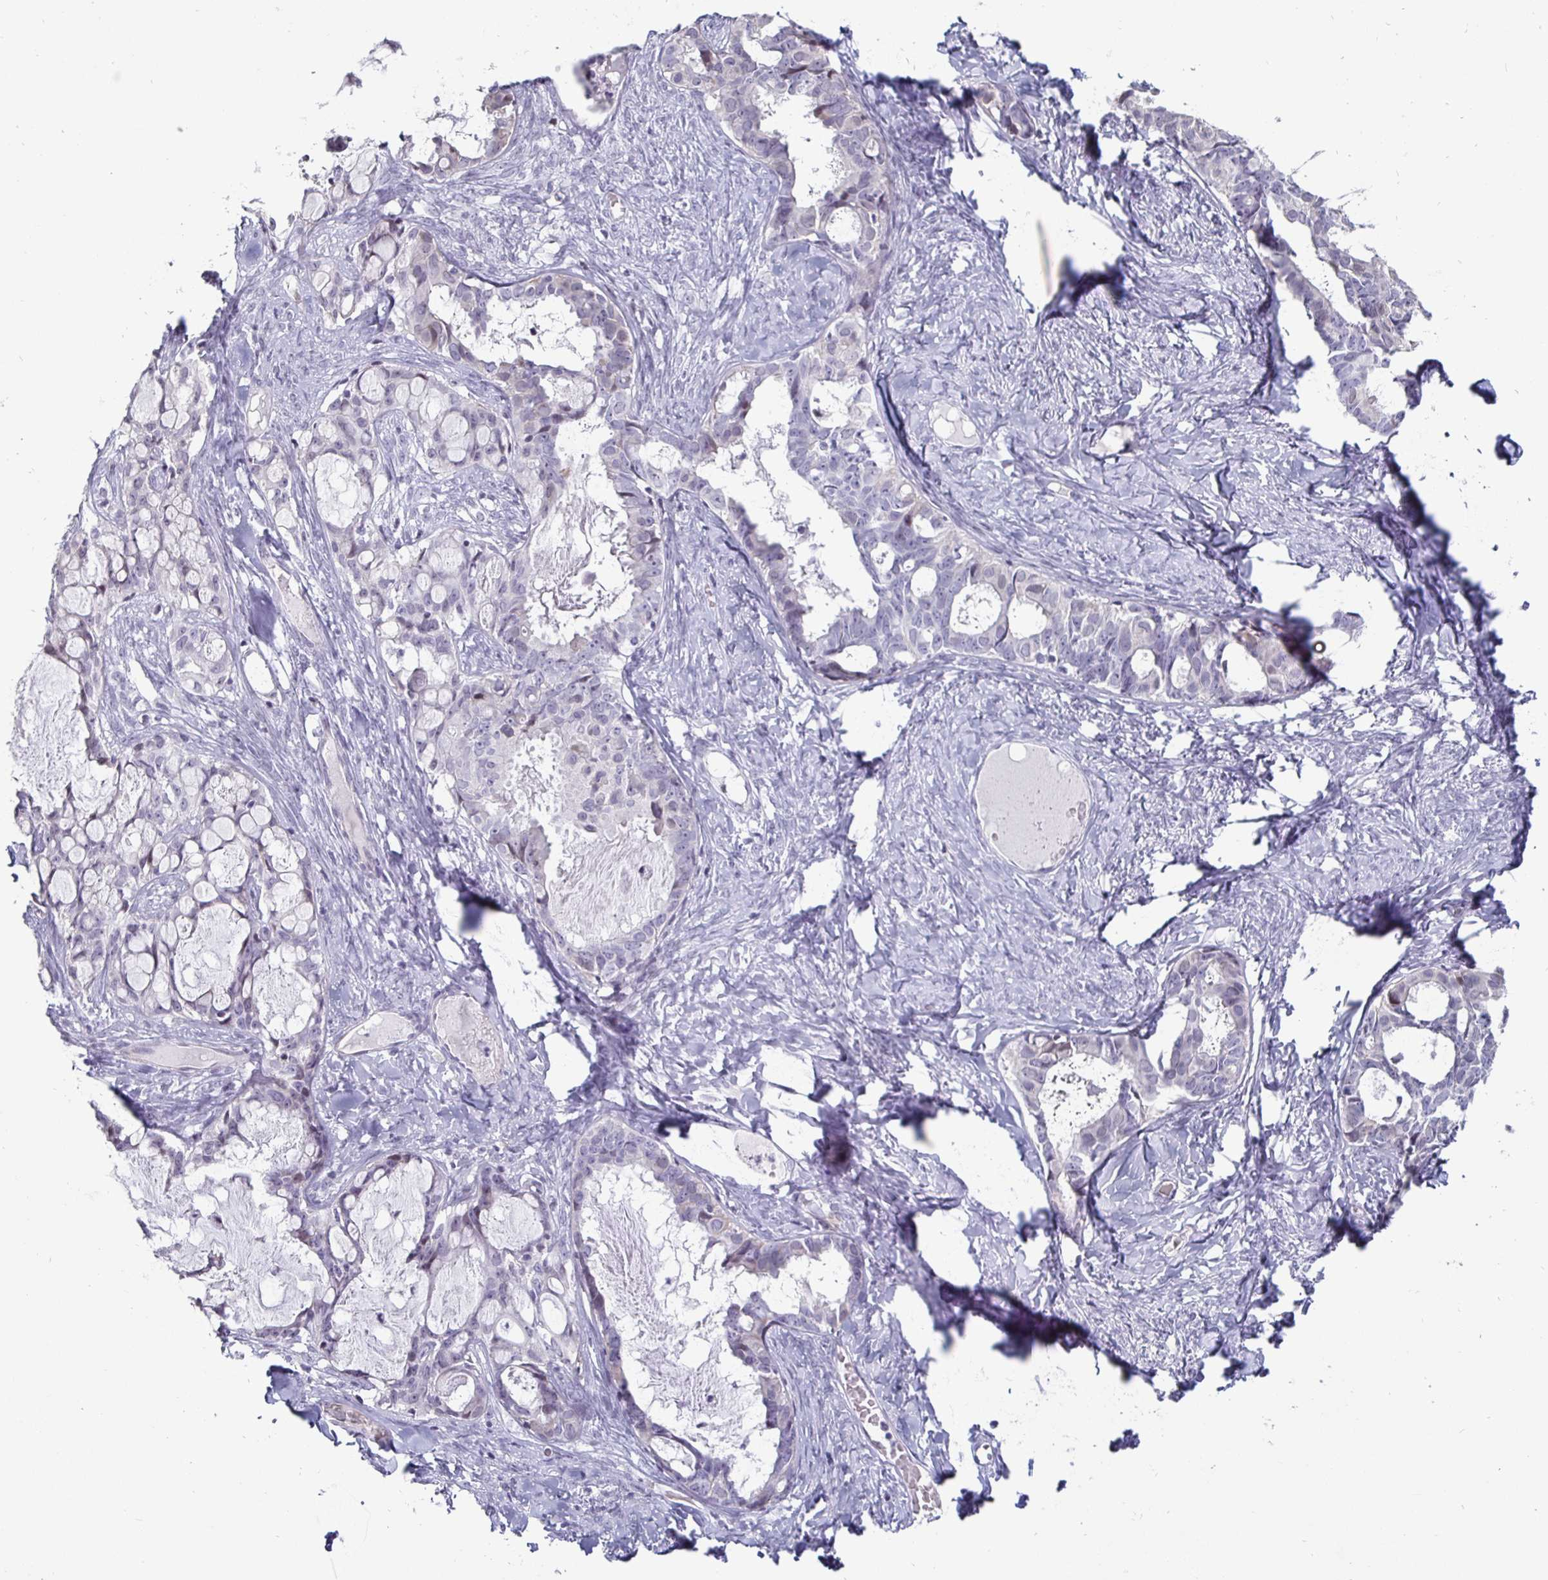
{"staining": {"intensity": "negative", "quantity": "none", "location": "none"}, "tissue": "ovarian cancer", "cell_type": "Tumor cells", "image_type": "cancer", "snomed": [{"axis": "morphology", "description": "Cystadenocarcinoma, serous, NOS"}, {"axis": "topography", "description": "Ovary"}], "caption": "There is no significant staining in tumor cells of ovarian cancer (serous cystadenocarcinoma).", "gene": "OOSP2", "patient": {"sex": "female", "age": 69}}